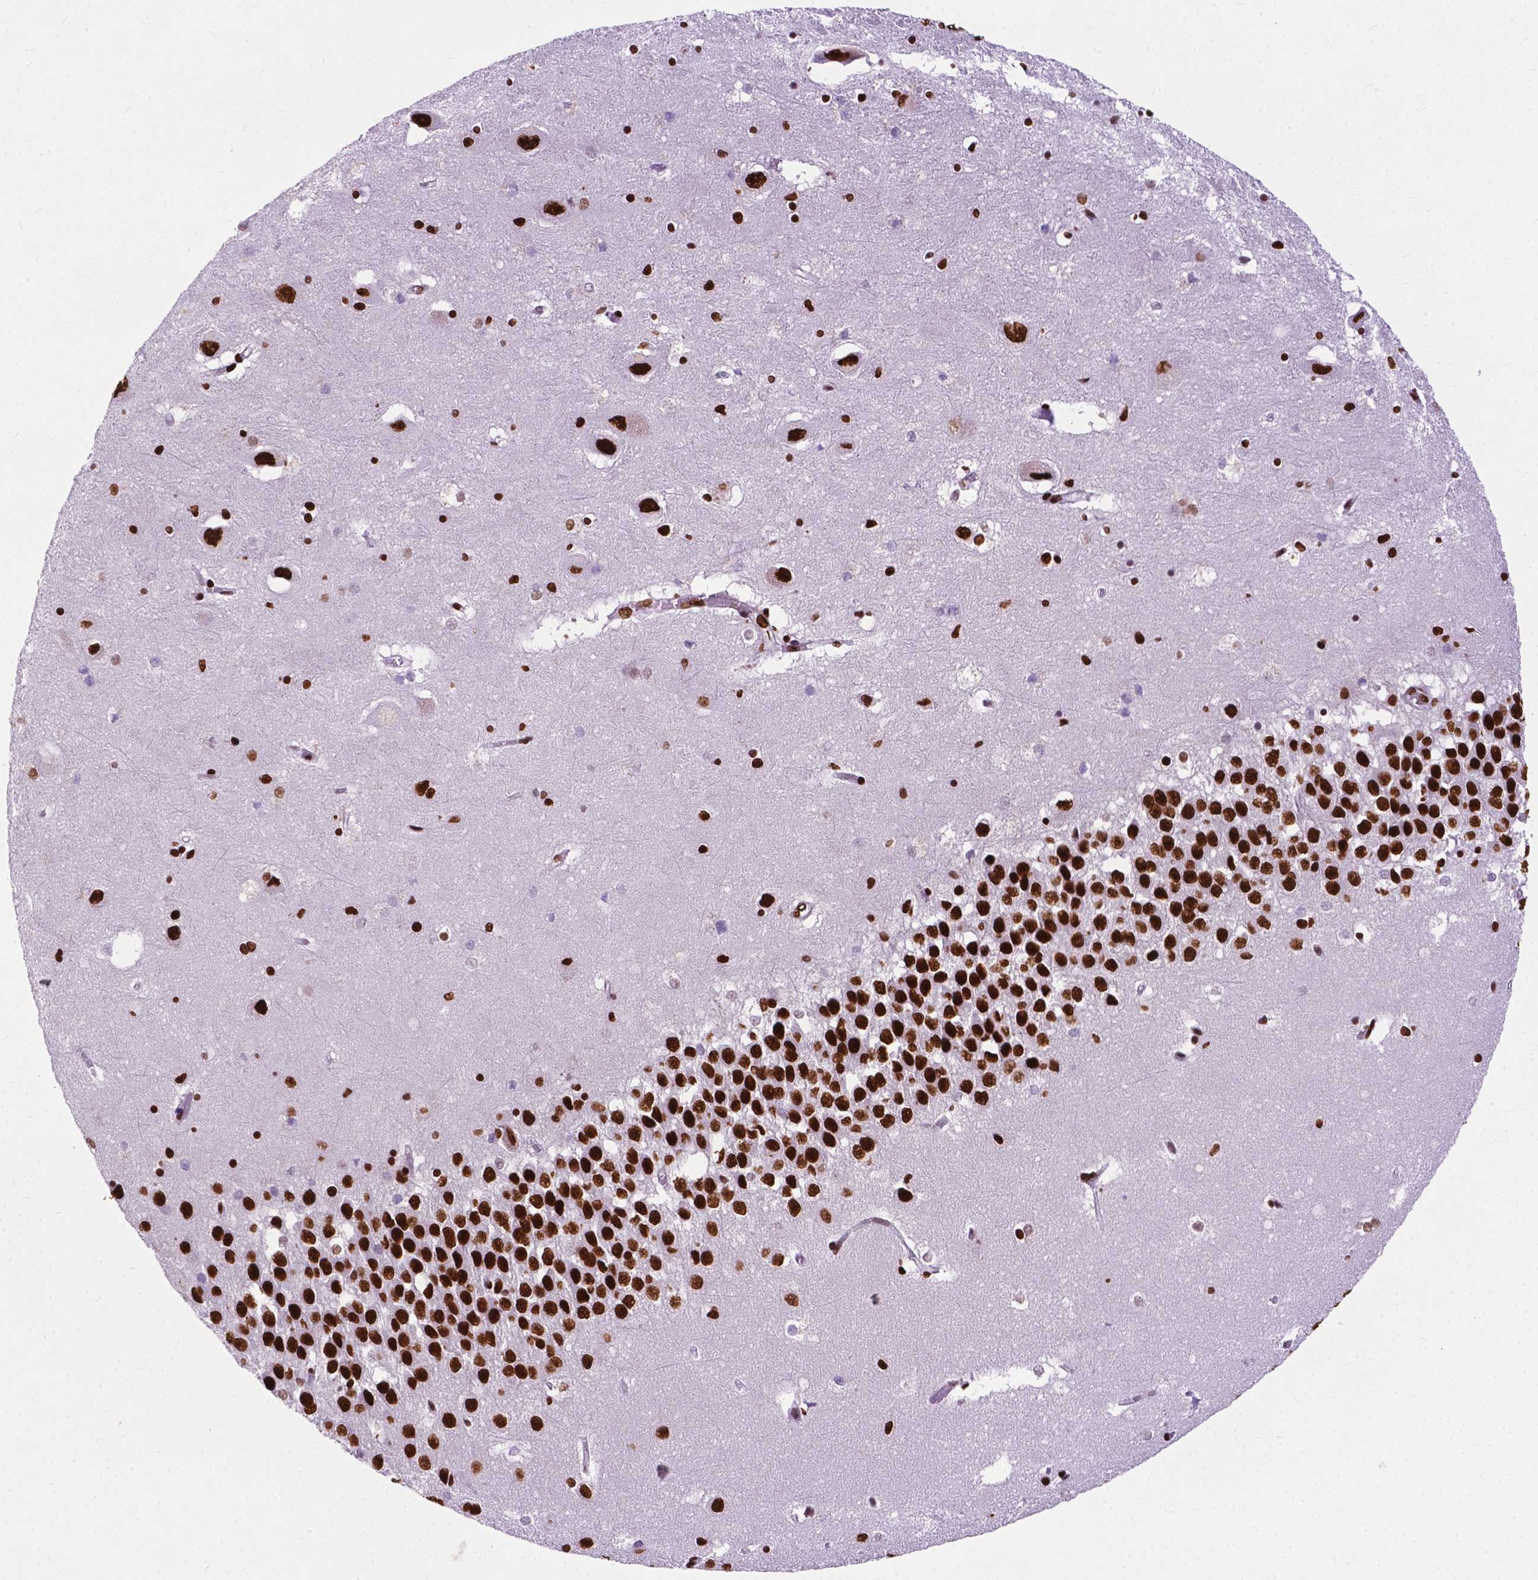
{"staining": {"intensity": "strong", "quantity": ">75%", "location": "nuclear"}, "tissue": "hippocampus", "cell_type": "Glial cells", "image_type": "normal", "snomed": [{"axis": "morphology", "description": "Normal tissue, NOS"}, {"axis": "topography", "description": "Hippocampus"}], "caption": "An immunohistochemistry micrograph of normal tissue is shown. Protein staining in brown labels strong nuclear positivity in hippocampus within glial cells. (DAB IHC, brown staining for protein, blue staining for nuclei).", "gene": "SMIM5", "patient": {"sex": "male", "age": 58}}